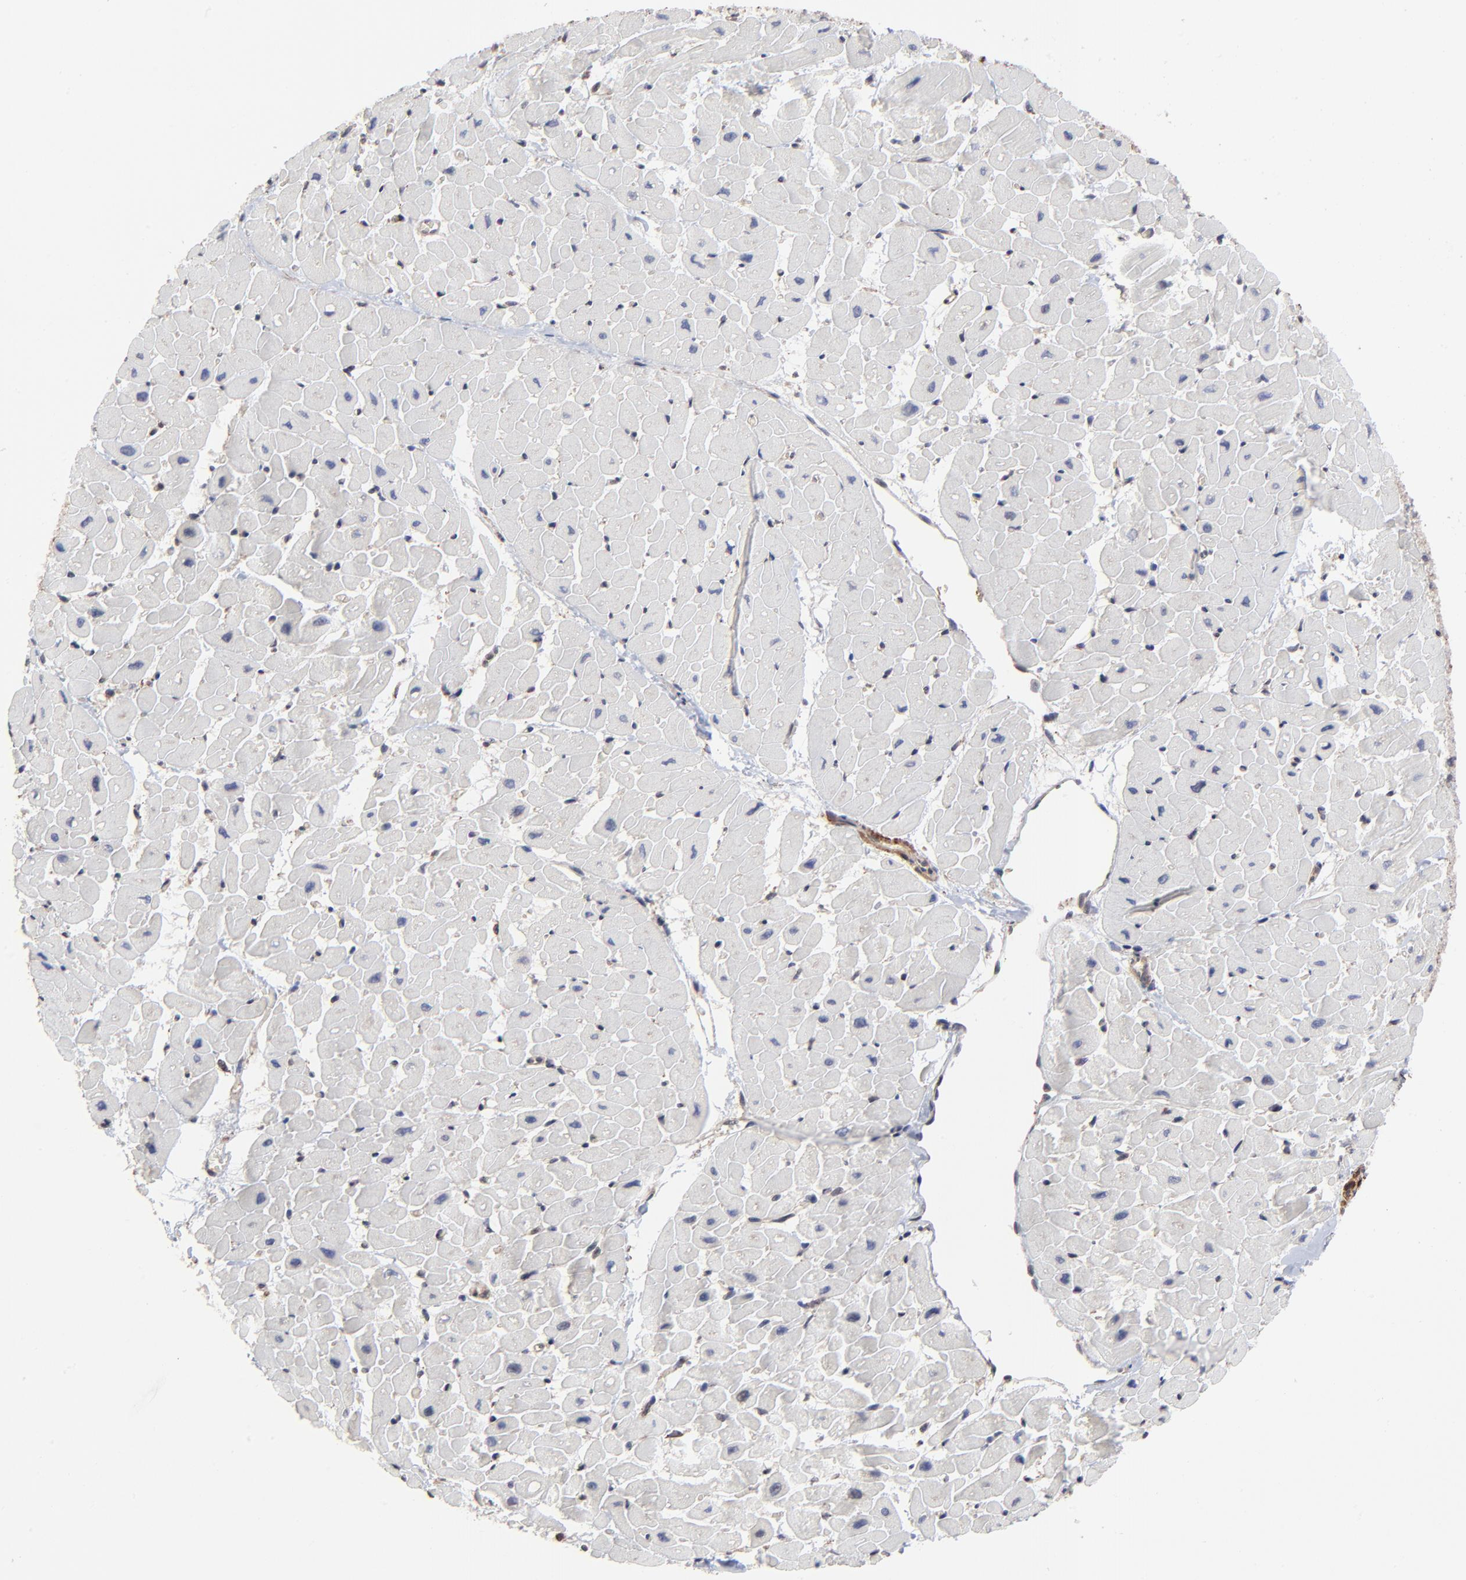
{"staining": {"intensity": "negative", "quantity": "none", "location": "none"}, "tissue": "heart muscle", "cell_type": "Cardiomyocytes", "image_type": "normal", "snomed": [{"axis": "morphology", "description": "Normal tissue, NOS"}, {"axis": "topography", "description": "Heart"}], "caption": "A high-resolution histopathology image shows IHC staining of benign heart muscle, which displays no significant staining in cardiomyocytes.", "gene": "ELP2", "patient": {"sex": "male", "age": 45}}